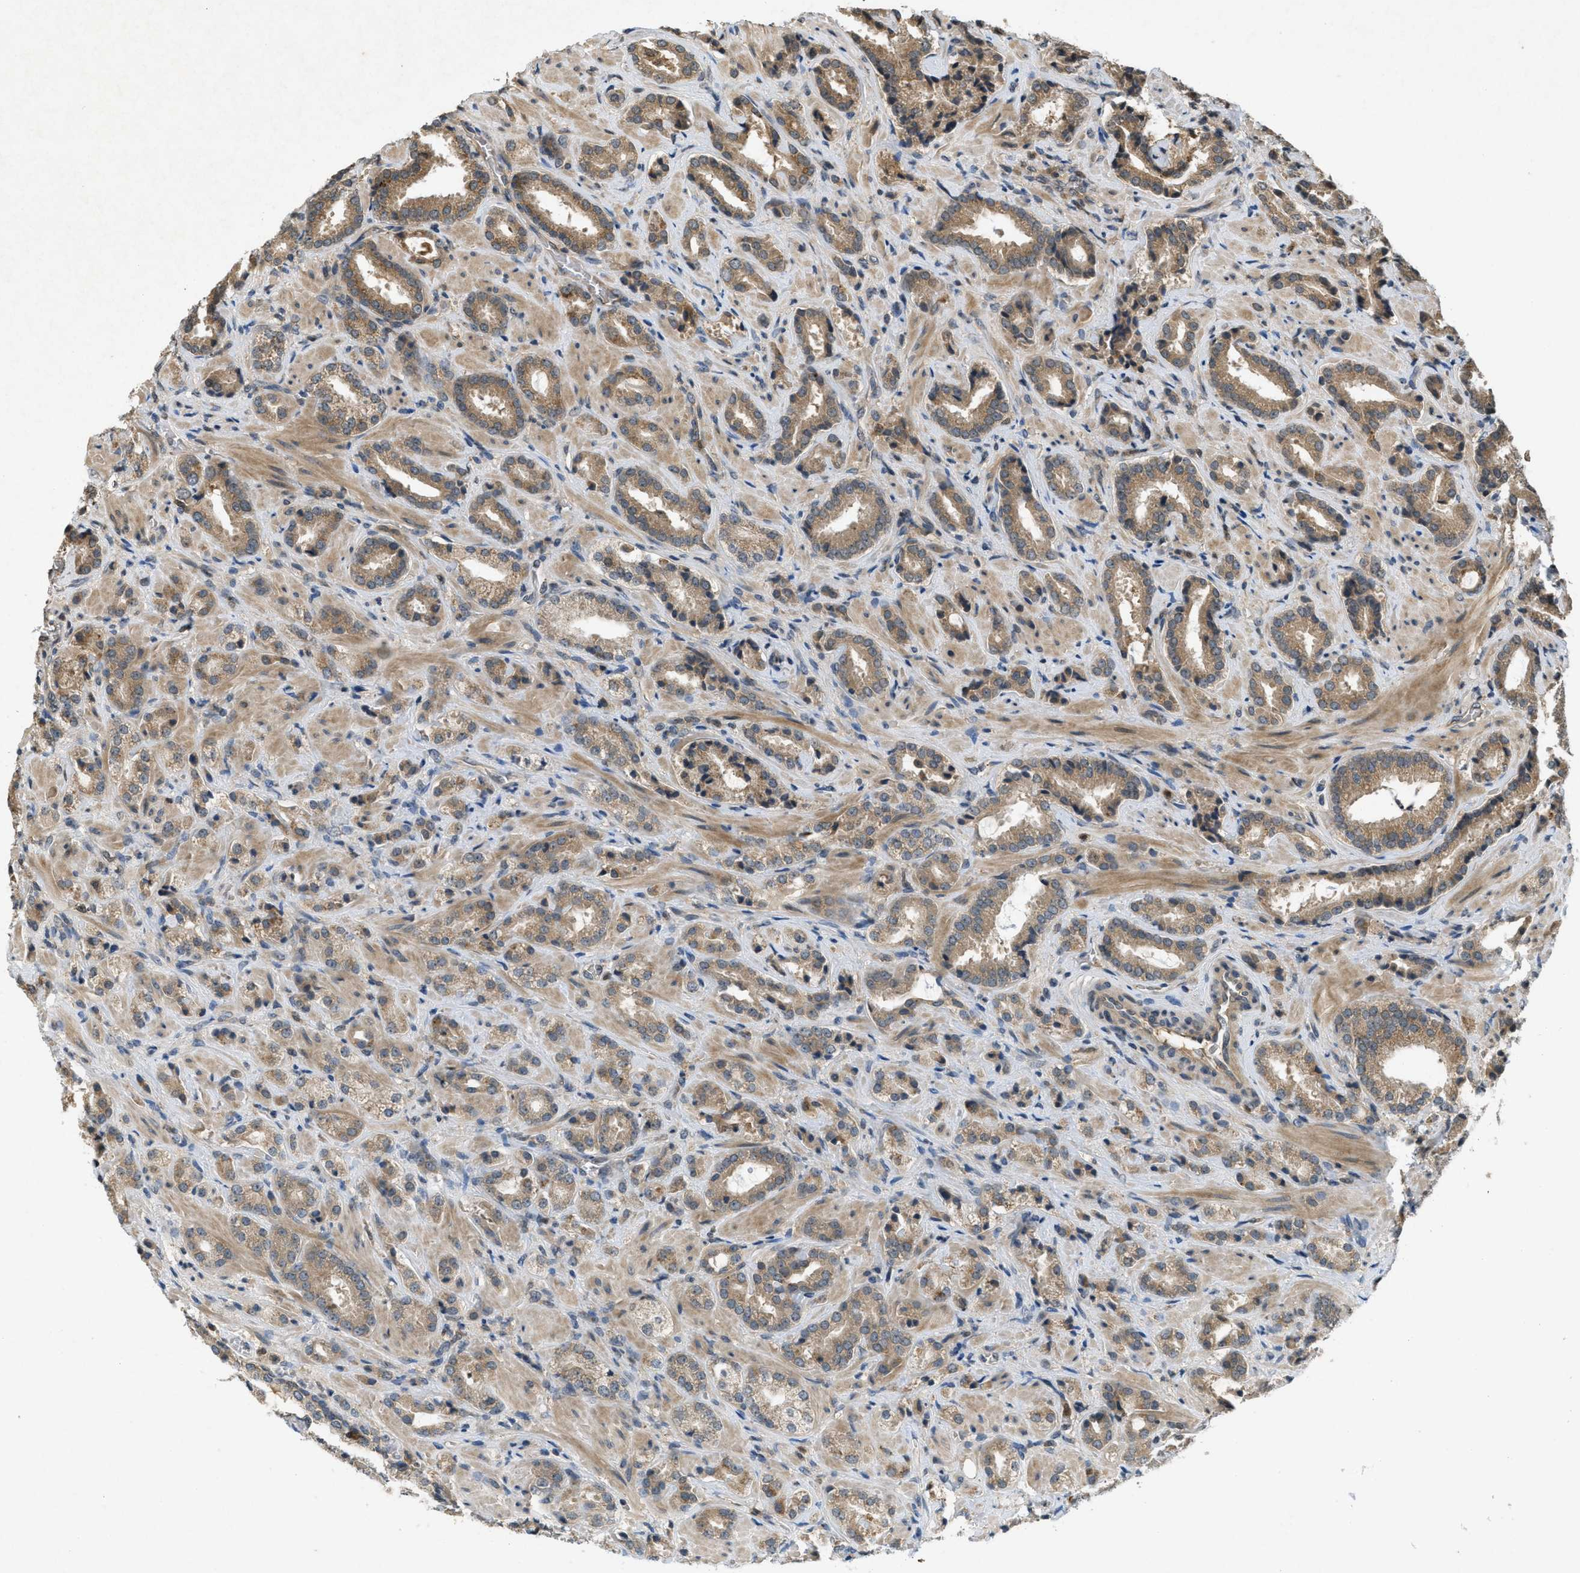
{"staining": {"intensity": "moderate", "quantity": "25%-75%", "location": "cytoplasmic/membranous"}, "tissue": "prostate cancer", "cell_type": "Tumor cells", "image_type": "cancer", "snomed": [{"axis": "morphology", "description": "Adenocarcinoma, High grade"}, {"axis": "topography", "description": "Prostate"}], "caption": "High-grade adenocarcinoma (prostate) stained for a protein (brown) exhibits moderate cytoplasmic/membranous positive staining in about 25%-75% of tumor cells.", "gene": "ATG7", "patient": {"sex": "male", "age": 64}}